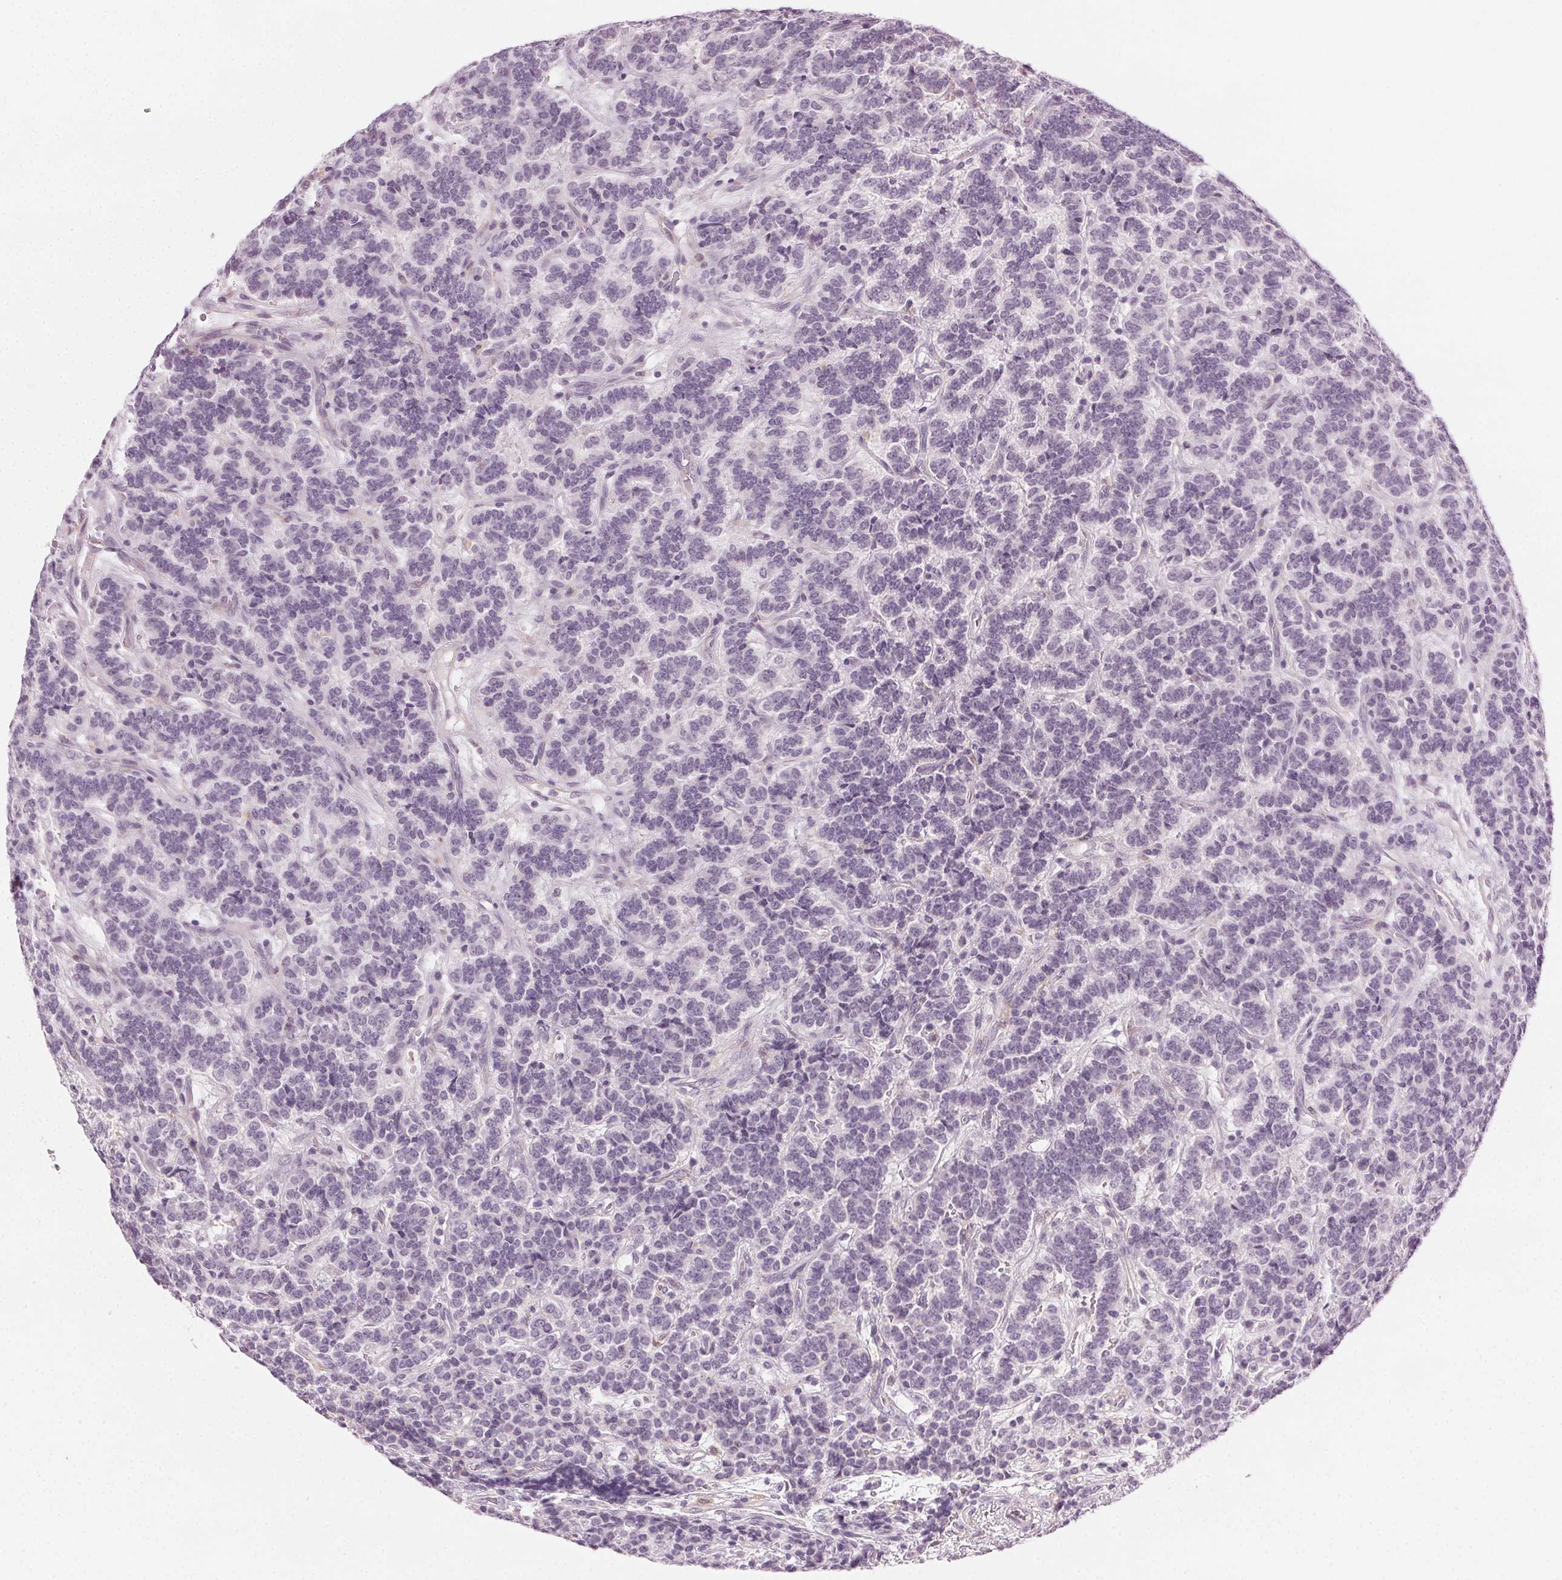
{"staining": {"intensity": "negative", "quantity": "none", "location": "none"}, "tissue": "carcinoid", "cell_type": "Tumor cells", "image_type": "cancer", "snomed": [{"axis": "morphology", "description": "Carcinoid, malignant, NOS"}, {"axis": "topography", "description": "Pancreas"}], "caption": "Immunohistochemistry (IHC) micrograph of carcinoid (malignant) stained for a protein (brown), which reveals no staining in tumor cells. (Immunohistochemistry (IHC), brightfield microscopy, high magnification).", "gene": "AIF1L", "patient": {"sex": "male", "age": 36}}